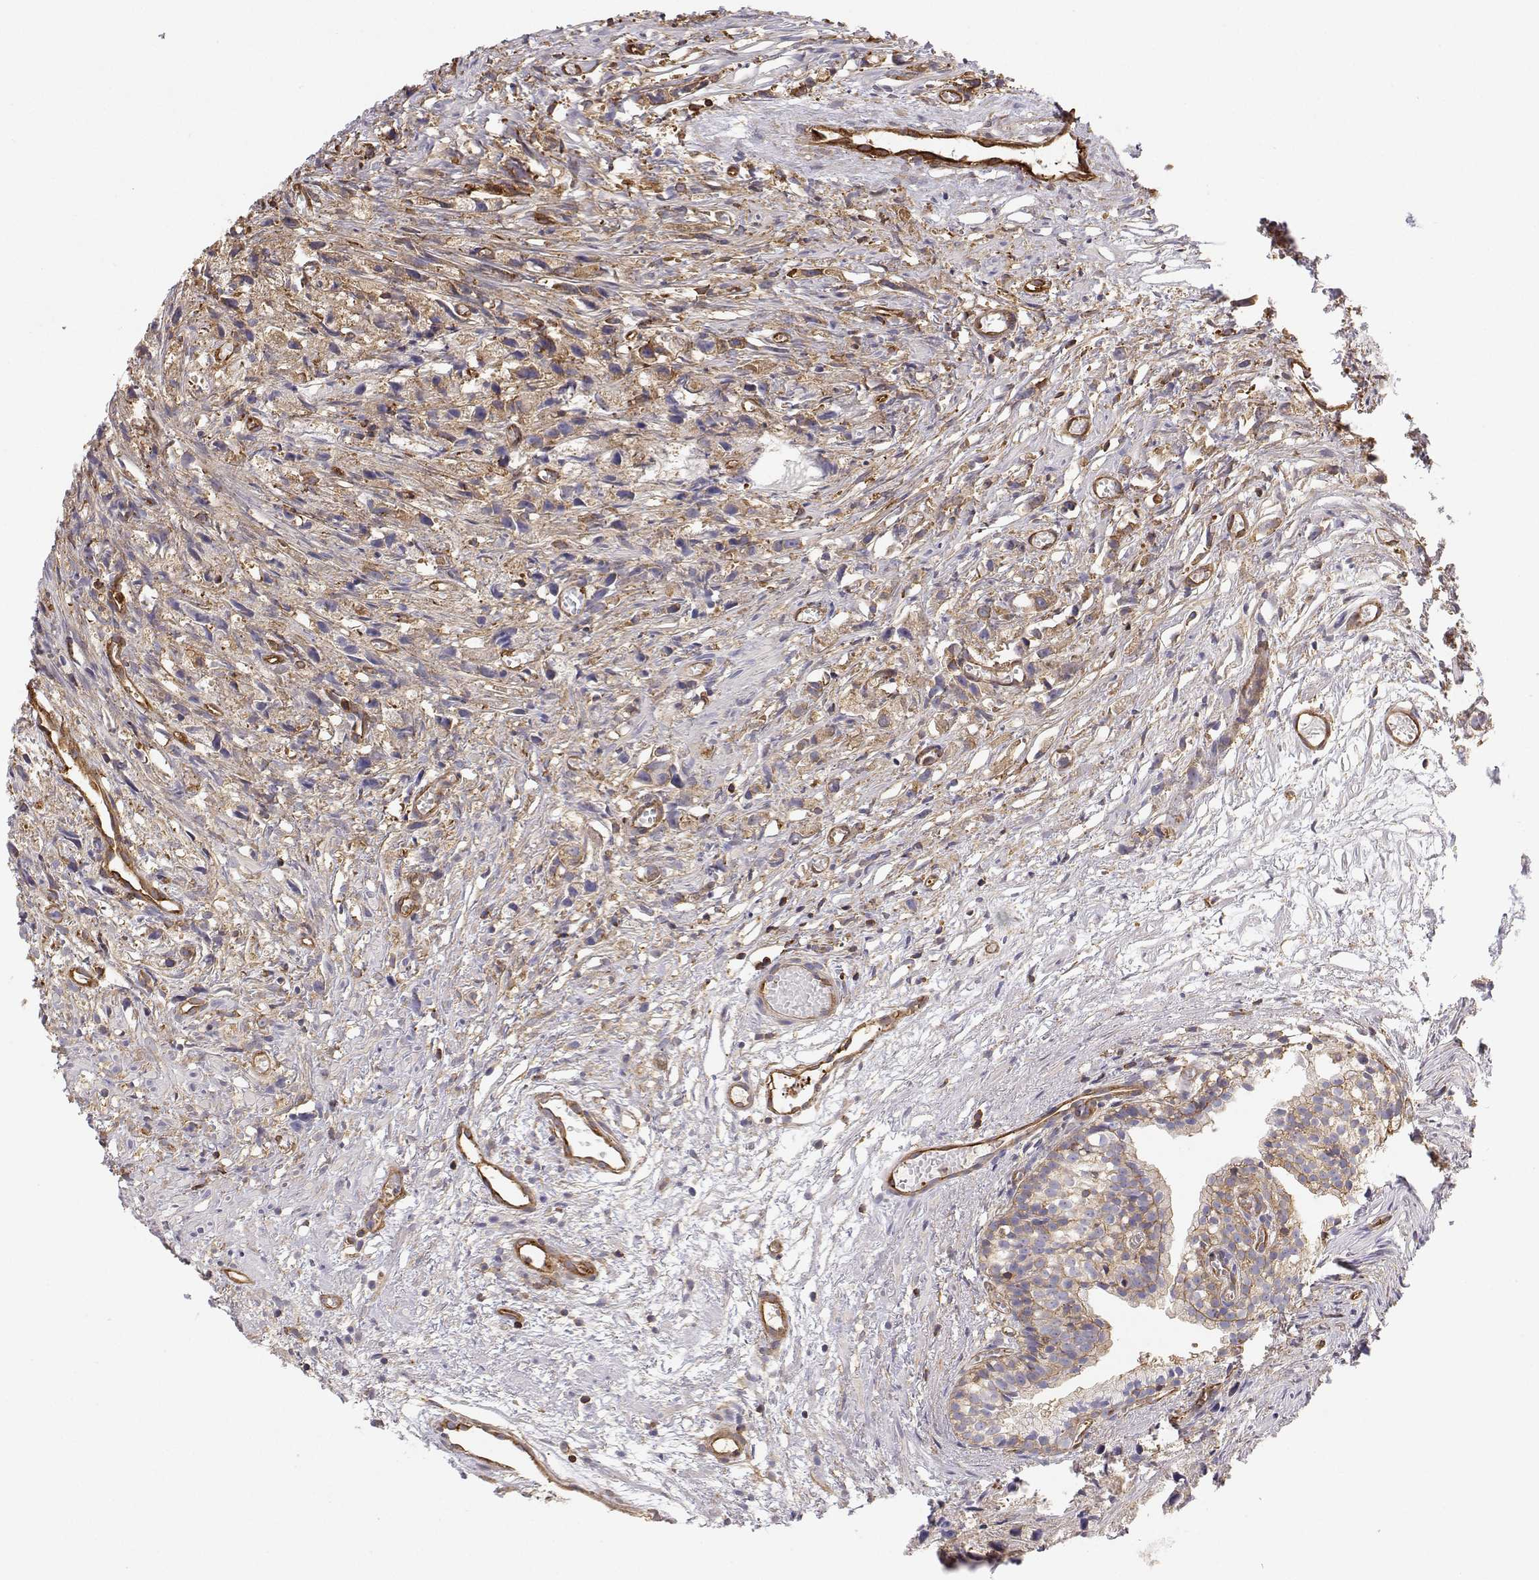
{"staining": {"intensity": "weak", "quantity": "<25%", "location": "cytoplasmic/membranous"}, "tissue": "prostate cancer", "cell_type": "Tumor cells", "image_type": "cancer", "snomed": [{"axis": "morphology", "description": "Adenocarcinoma, High grade"}, {"axis": "topography", "description": "Prostate"}], "caption": "A high-resolution image shows immunohistochemistry (IHC) staining of prostate high-grade adenocarcinoma, which displays no significant staining in tumor cells. (DAB (3,3'-diaminobenzidine) immunohistochemistry, high magnification).", "gene": "MYH9", "patient": {"sex": "male", "age": 75}}